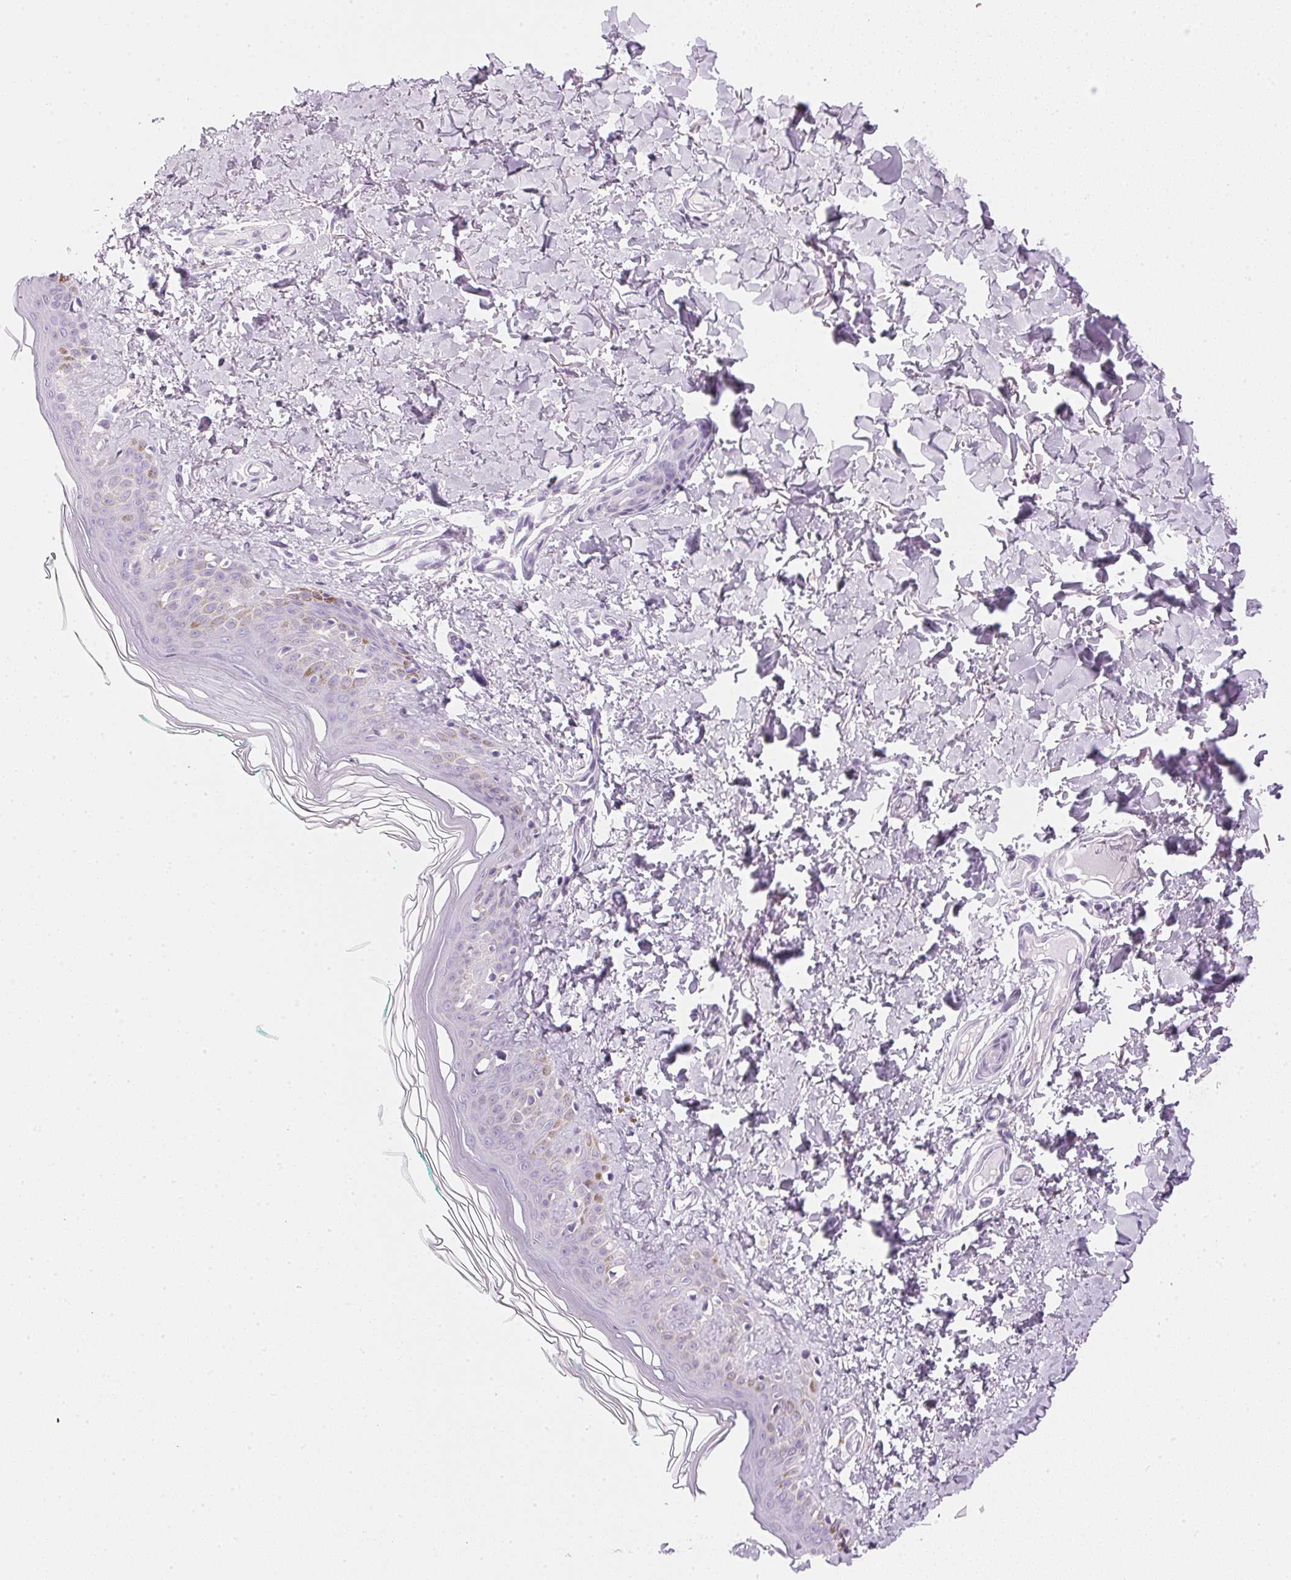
{"staining": {"intensity": "negative", "quantity": "none", "location": "none"}, "tissue": "skin", "cell_type": "Fibroblasts", "image_type": "normal", "snomed": [{"axis": "morphology", "description": "Normal tissue, NOS"}, {"axis": "topography", "description": "Skin"}, {"axis": "topography", "description": "Peripheral nerve tissue"}], "caption": "Immunohistochemistry (IHC) photomicrograph of unremarkable human skin stained for a protein (brown), which demonstrates no staining in fibroblasts.", "gene": "IGFBP1", "patient": {"sex": "female", "age": 45}}